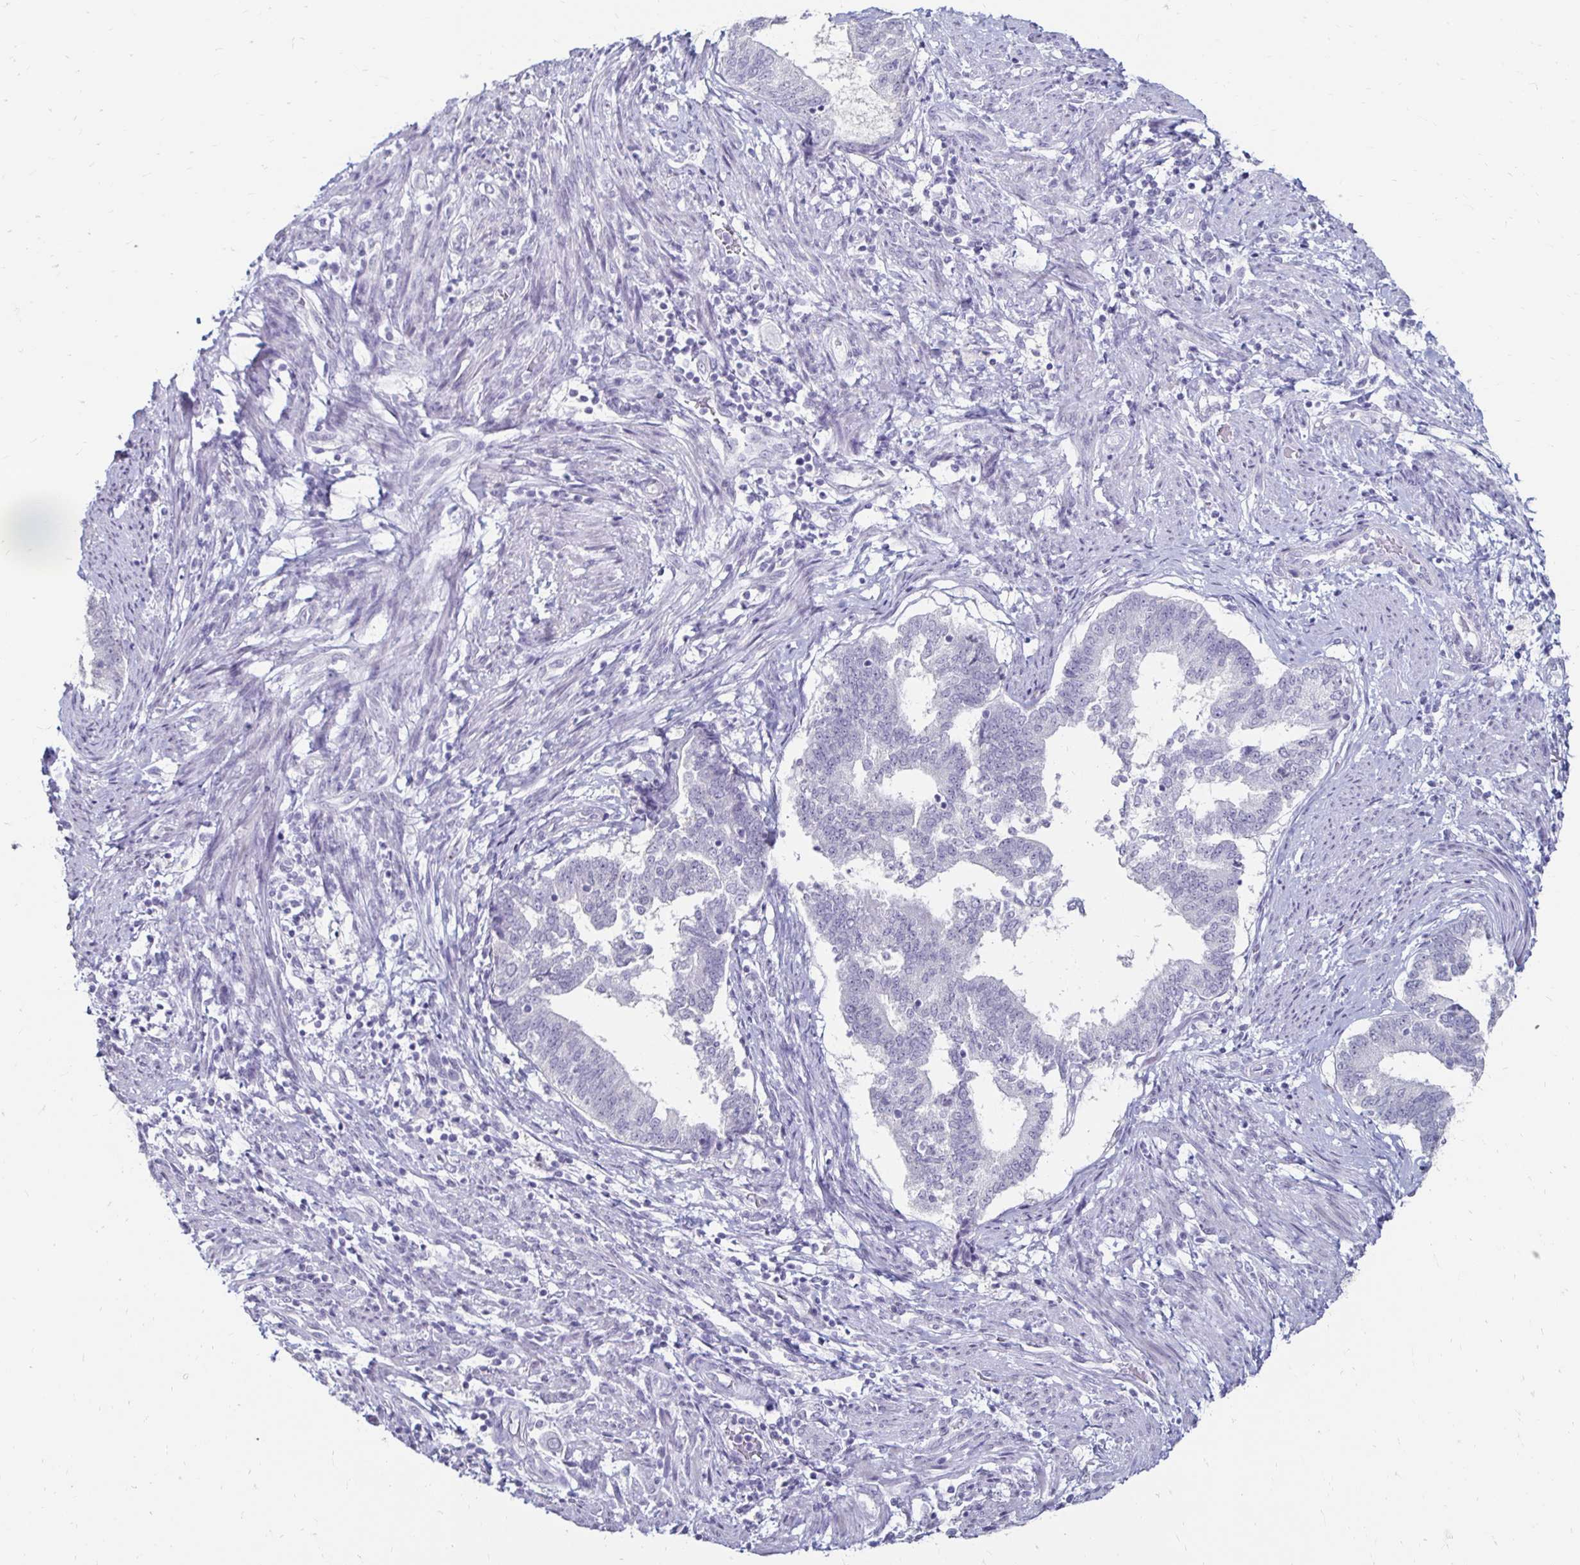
{"staining": {"intensity": "negative", "quantity": "none", "location": "none"}, "tissue": "endometrial cancer", "cell_type": "Tumor cells", "image_type": "cancer", "snomed": [{"axis": "morphology", "description": "Adenocarcinoma, NOS"}, {"axis": "topography", "description": "Endometrium"}], "caption": "There is no significant expression in tumor cells of endometrial cancer.", "gene": "TOMM34", "patient": {"sex": "female", "age": 65}}